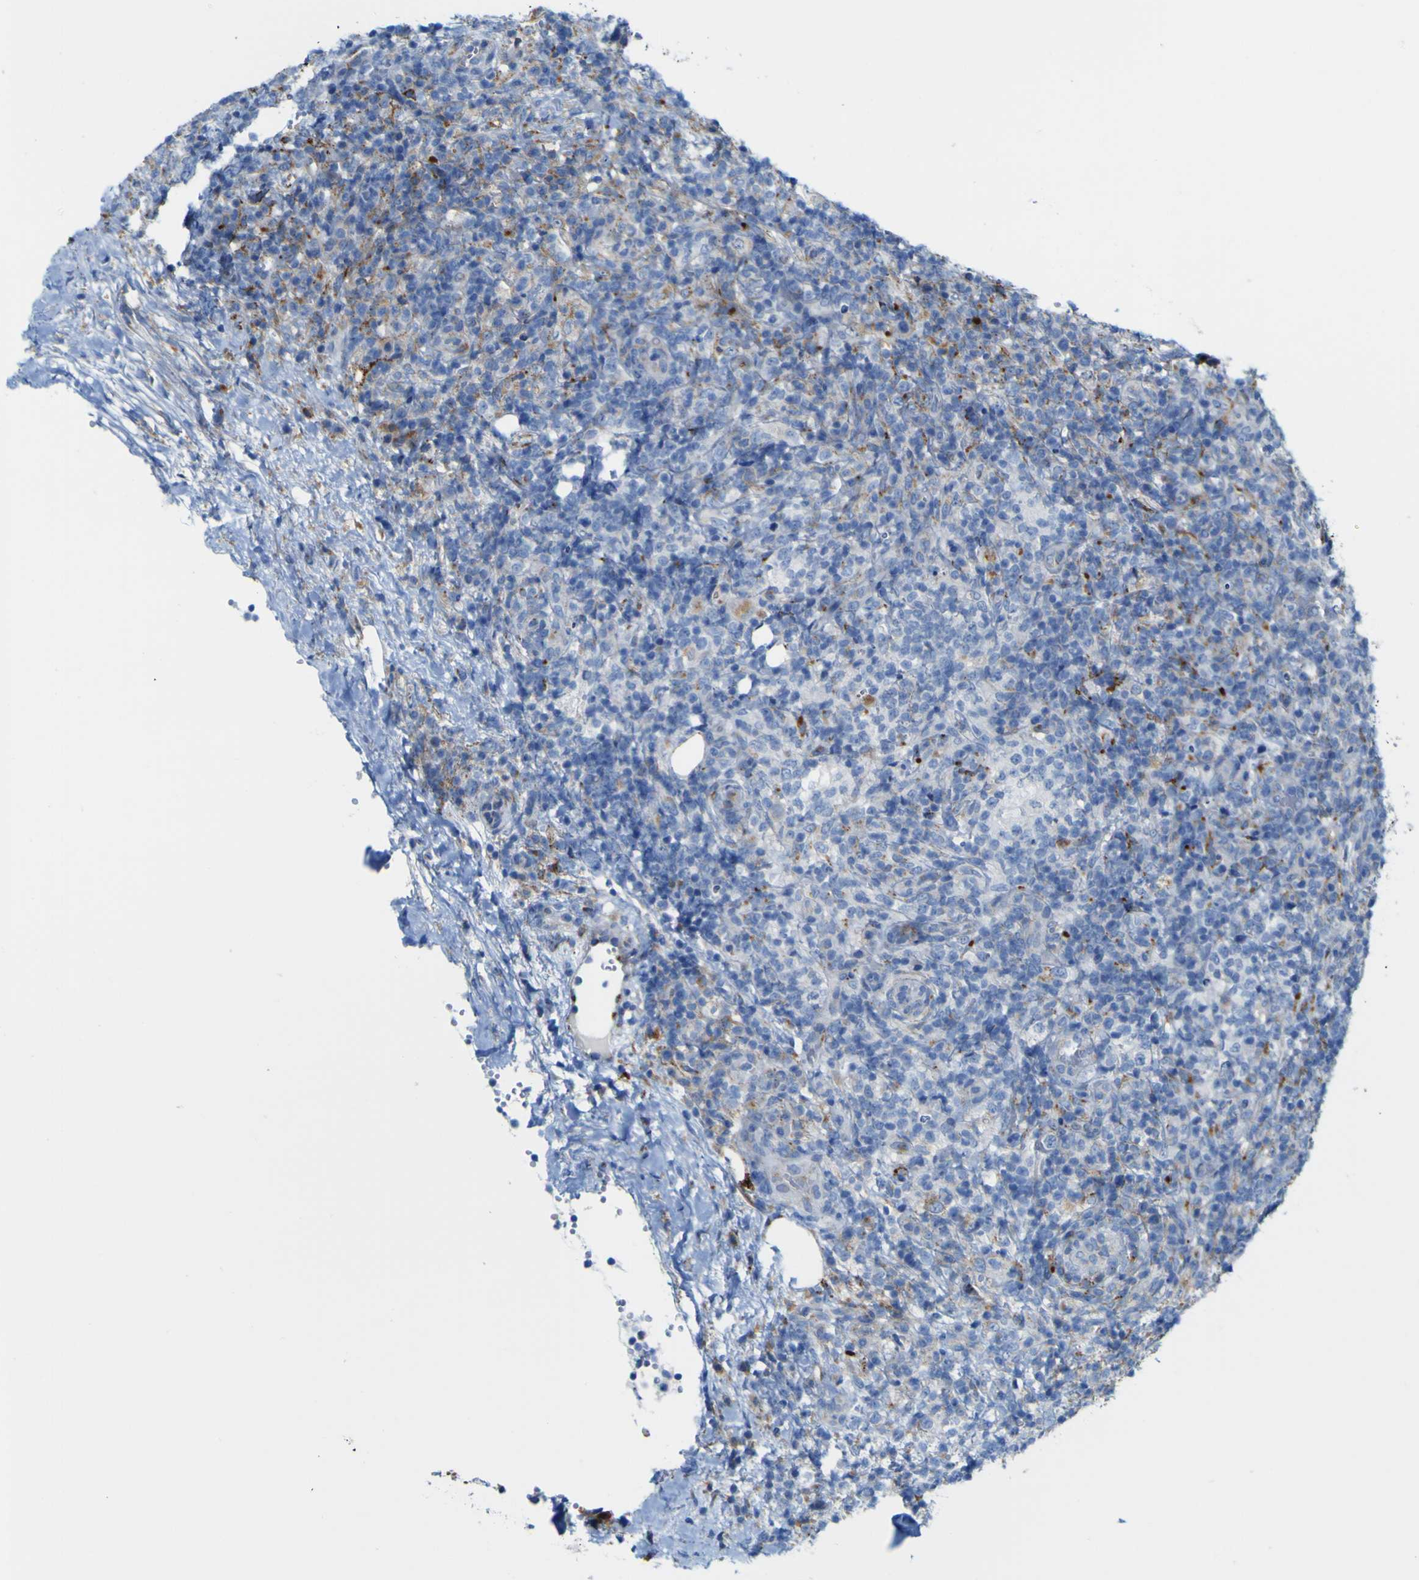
{"staining": {"intensity": "moderate", "quantity": "25%-75%", "location": "cytoplasmic/membranous"}, "tissue": "lymphoma", "cell_type": "Tumor cells", "image_type": "cancer", "snomed": [{"axis": "morphology", "description": "Malignant lymphoma, non-Hodgkin's type, High grade"}, {"axis": "topography", "description": "Lymph node"}], "caption": "The micrograph demonstrates immunohistochemical staining of malignant lymphoma, non-Hodgkin's type (high-grade). There is moderate cytoplasmic/membranous positivity is appreciated in approximately 25%-75% of tumor cells.", "gene": "PTPRF", "patient": {"sex": "female", "age": 76}}